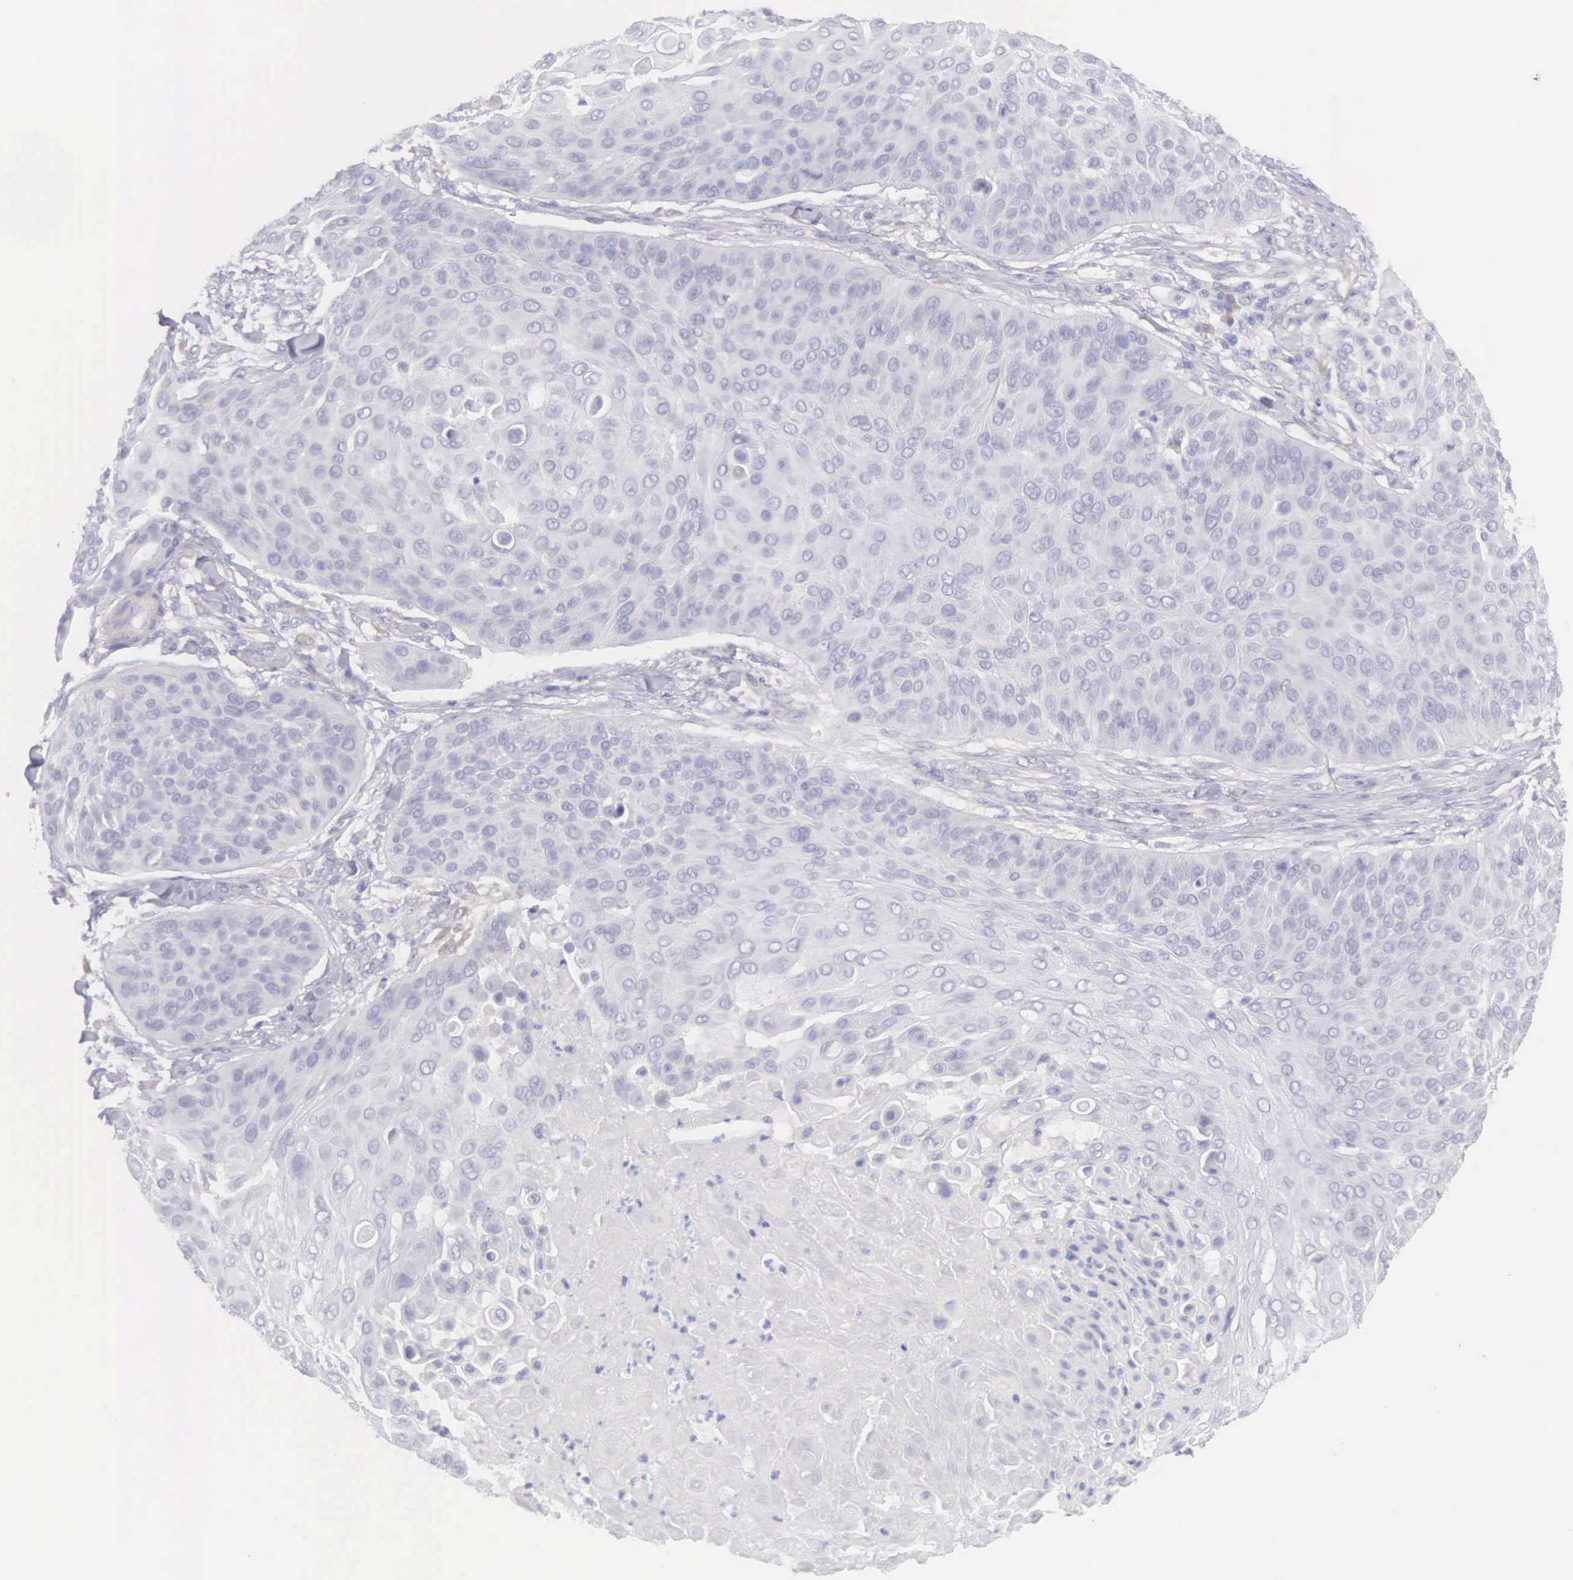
{"staining": {"intensity": "negative", "quantity": "none", "location": "none"}, "tissue": "skin cancer", "cell_type": "Tumor cells", "image_type": "cancer", "snomed": [{"axis": "morphology", "description": "Squamous cell carcinoma, NOS"}, {"axis": "topography", "description": "Skin"}], "caption": "The histopathology image exhibits no significant positivity in tumor cells of skin cancer.", "gene": "ARFGAP3", "patient": {"sex": "male", "age": 82}}